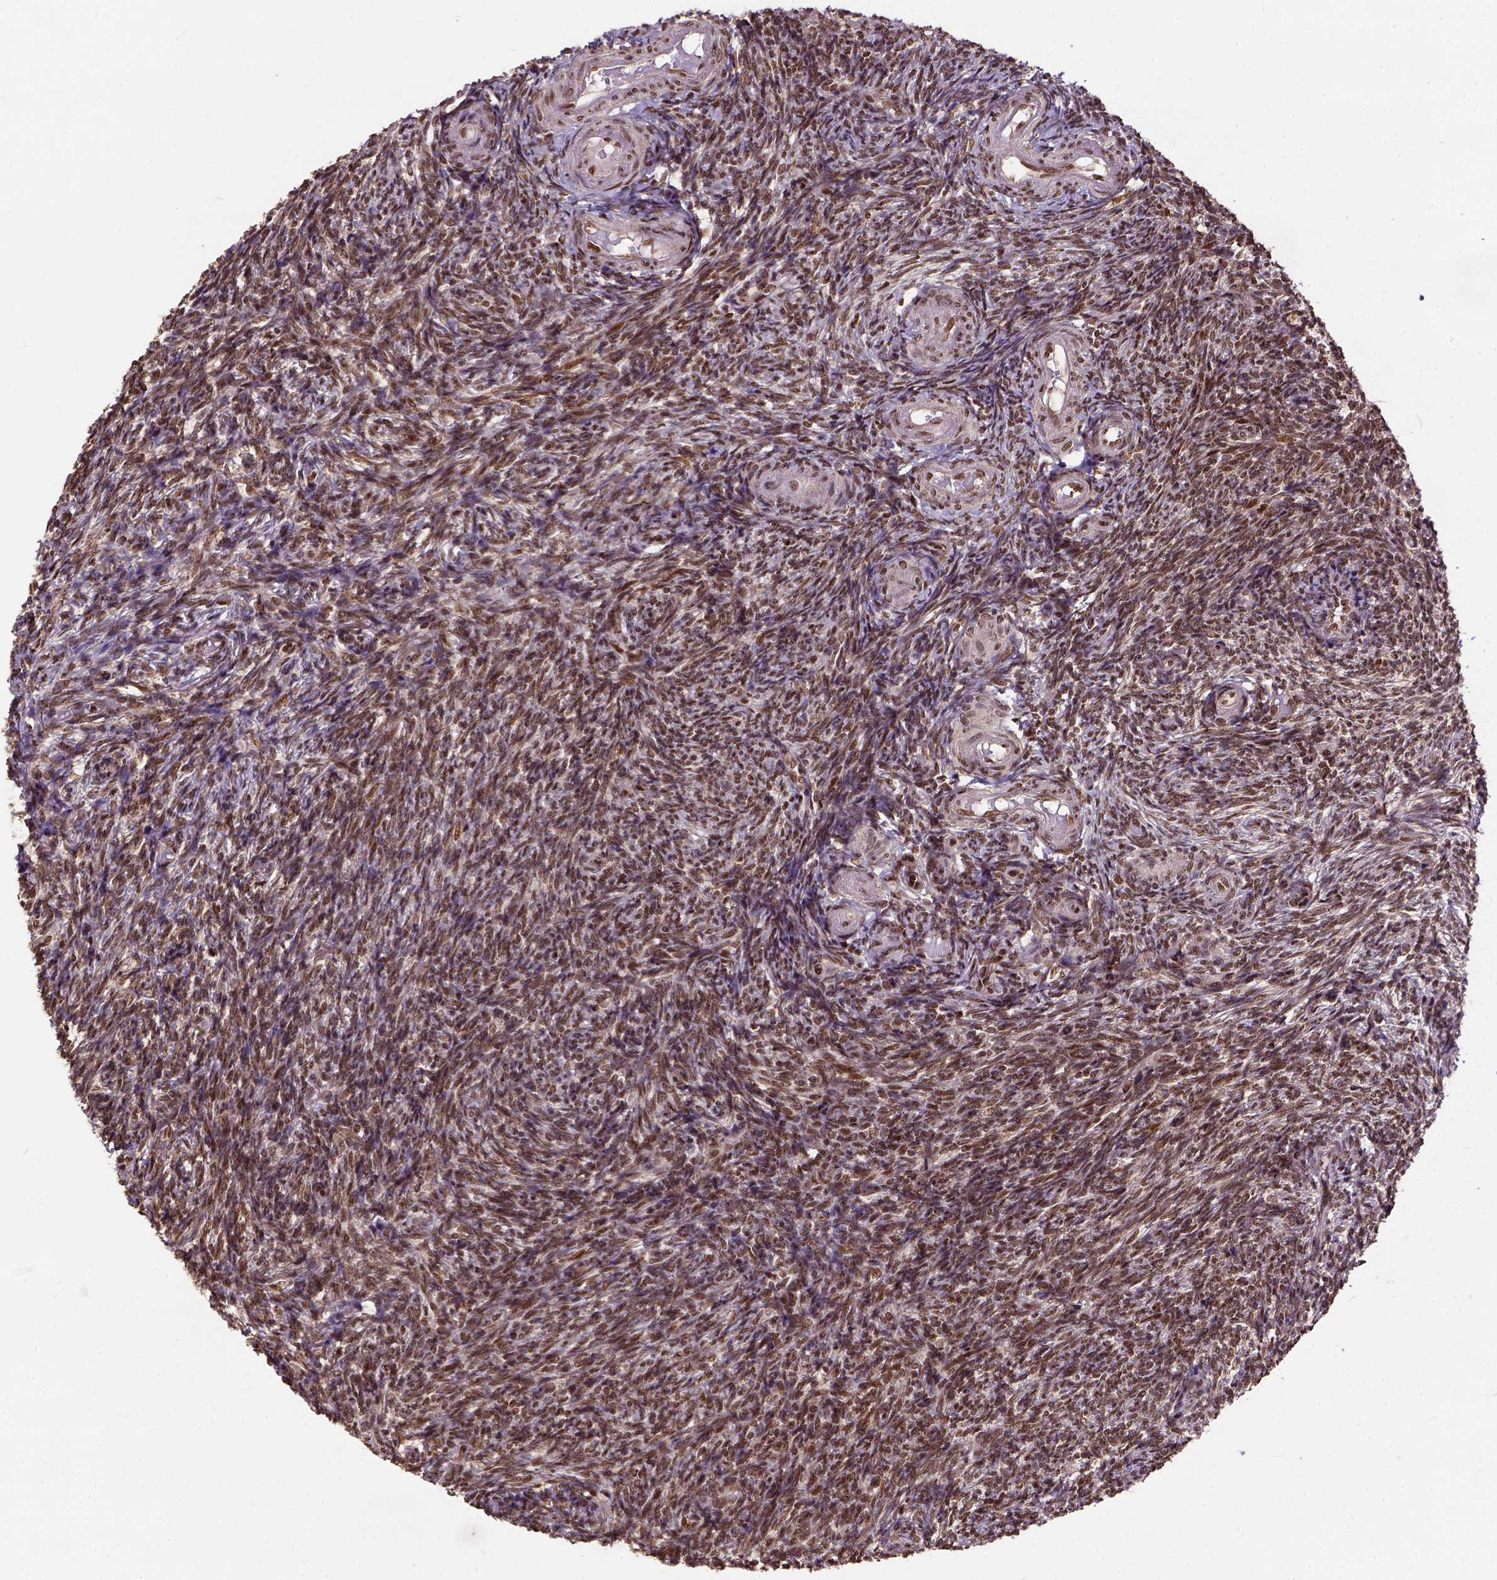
{"staining": {"intensity": "moderate", "quantity": ">75%", "location": "nuclear"}, "tissue": "ovary", "cell_type": "Follicle cells", "image_type": "normal", "snomed": [{"axis": "morphology", "description": "Normal tissue, NOS"}, {"axis": "topography", "description": "Ovary"}], "caption": "Protein staining demonstrates moderate nuclear staining in approximately >75% of follicle cells in normal ovary. (IHC, brightfield microscopy, high magnification).", "gene": "NACC1", "patient": {"sex": "female", "age": 39}}